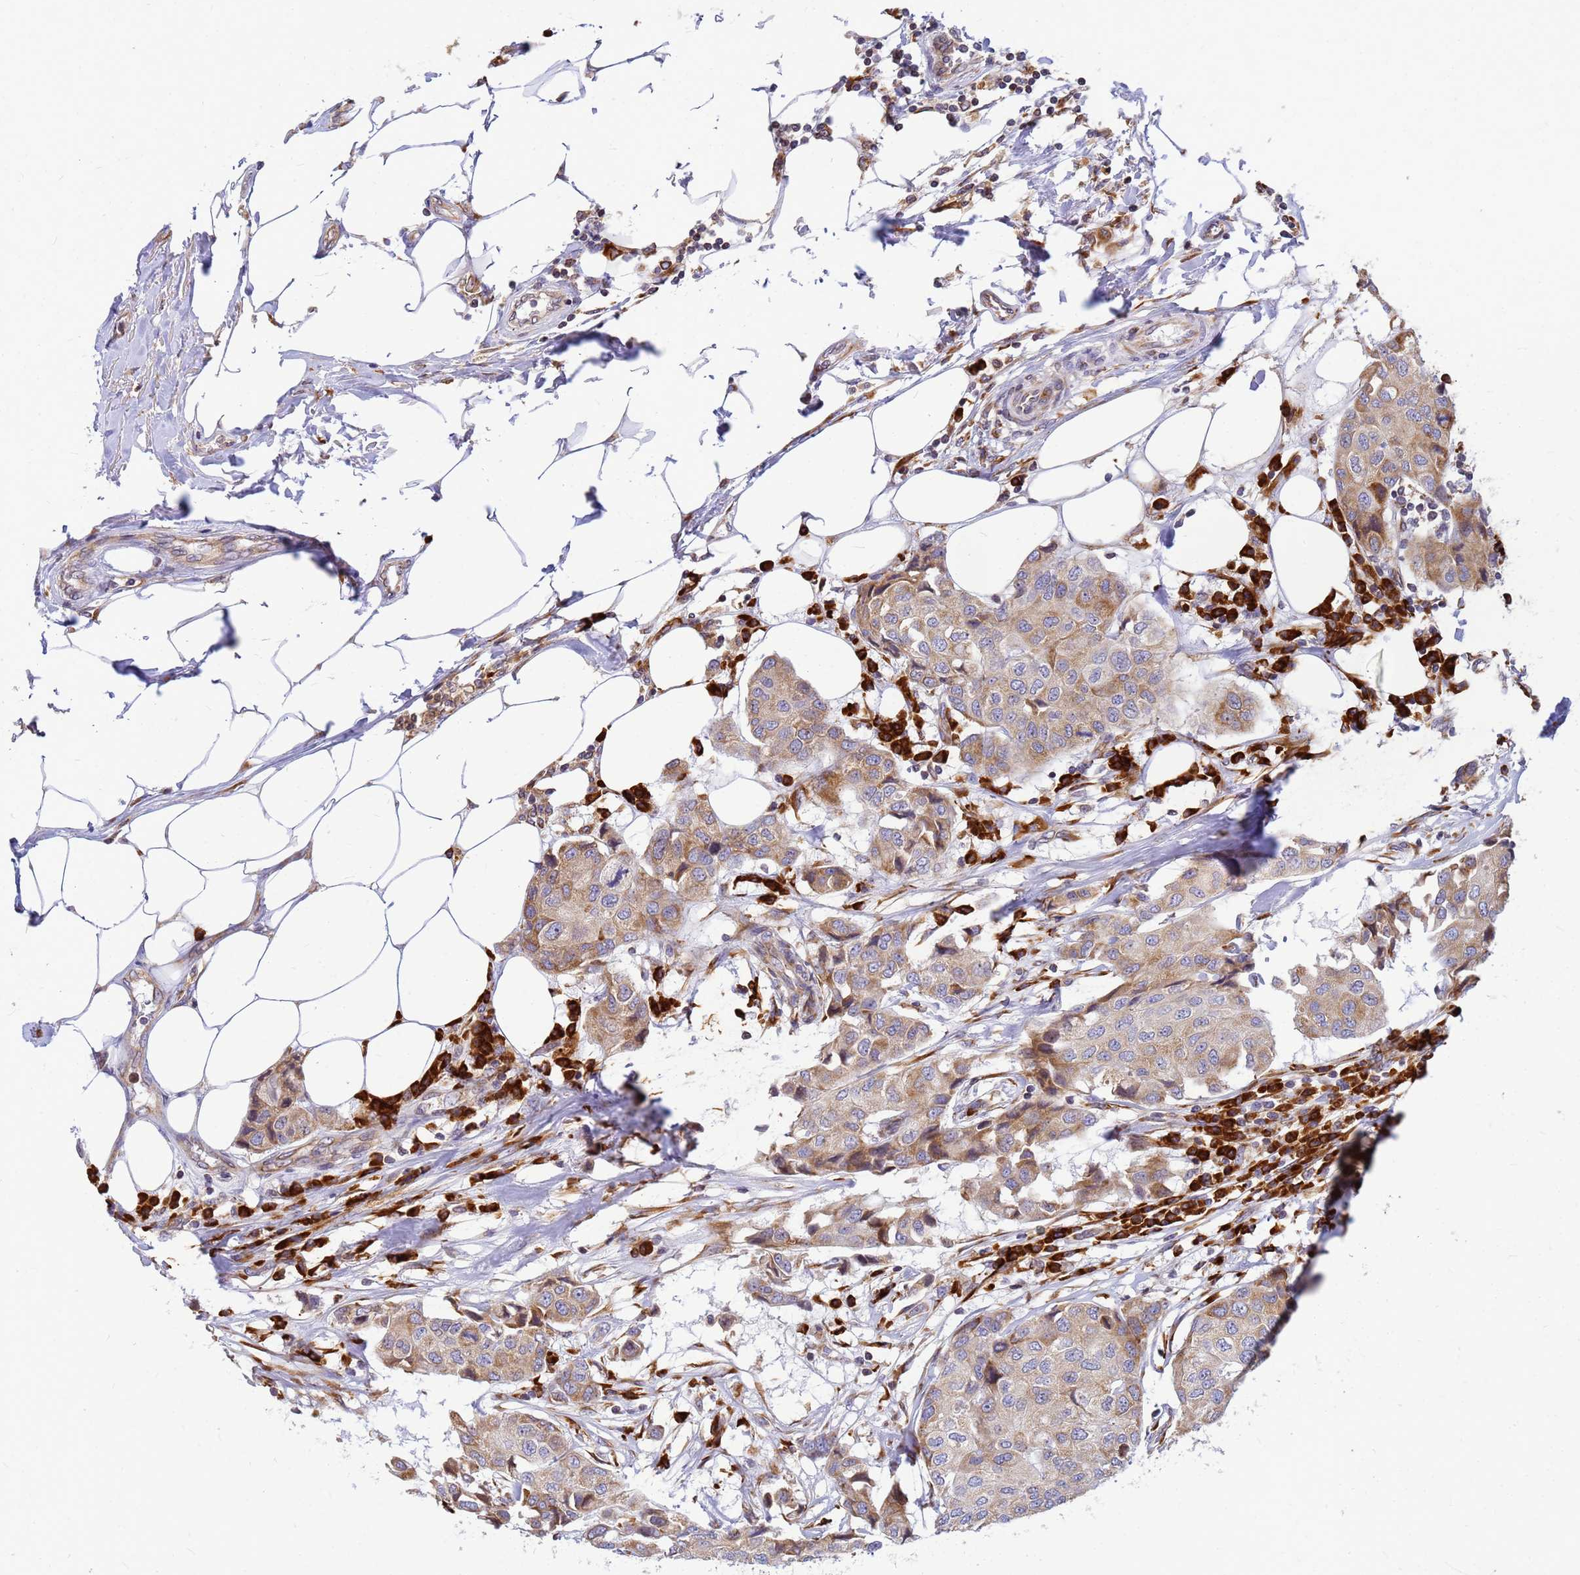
{"staining": {"intensity": "moderate", "quantity": "25%-75%", "location": "cytoplasmic/membranous"}, "tissue": "breast cancer", "cell_type": "Tumor cells", "image_type": "cancer", "snomed": [{"axis": "morphology", "description": "Duct carcinoma"}, {"axis": "topography", "description": "Breast"}], "caption": "Protein staining by immunohistochemistry reveals moderate cytoplasmic/membranous expression in about 25%-75% of tumor cells in breast infiltrating ductal carcinoma. The protein is stained brown, and the nuclei are stained in blue (DAB (3,3'-diaminobenzidine) IHC with brightfield microscopy, high magnification).", "gene": "SSR4", "patient": {"sex": "female", "age": 80}}